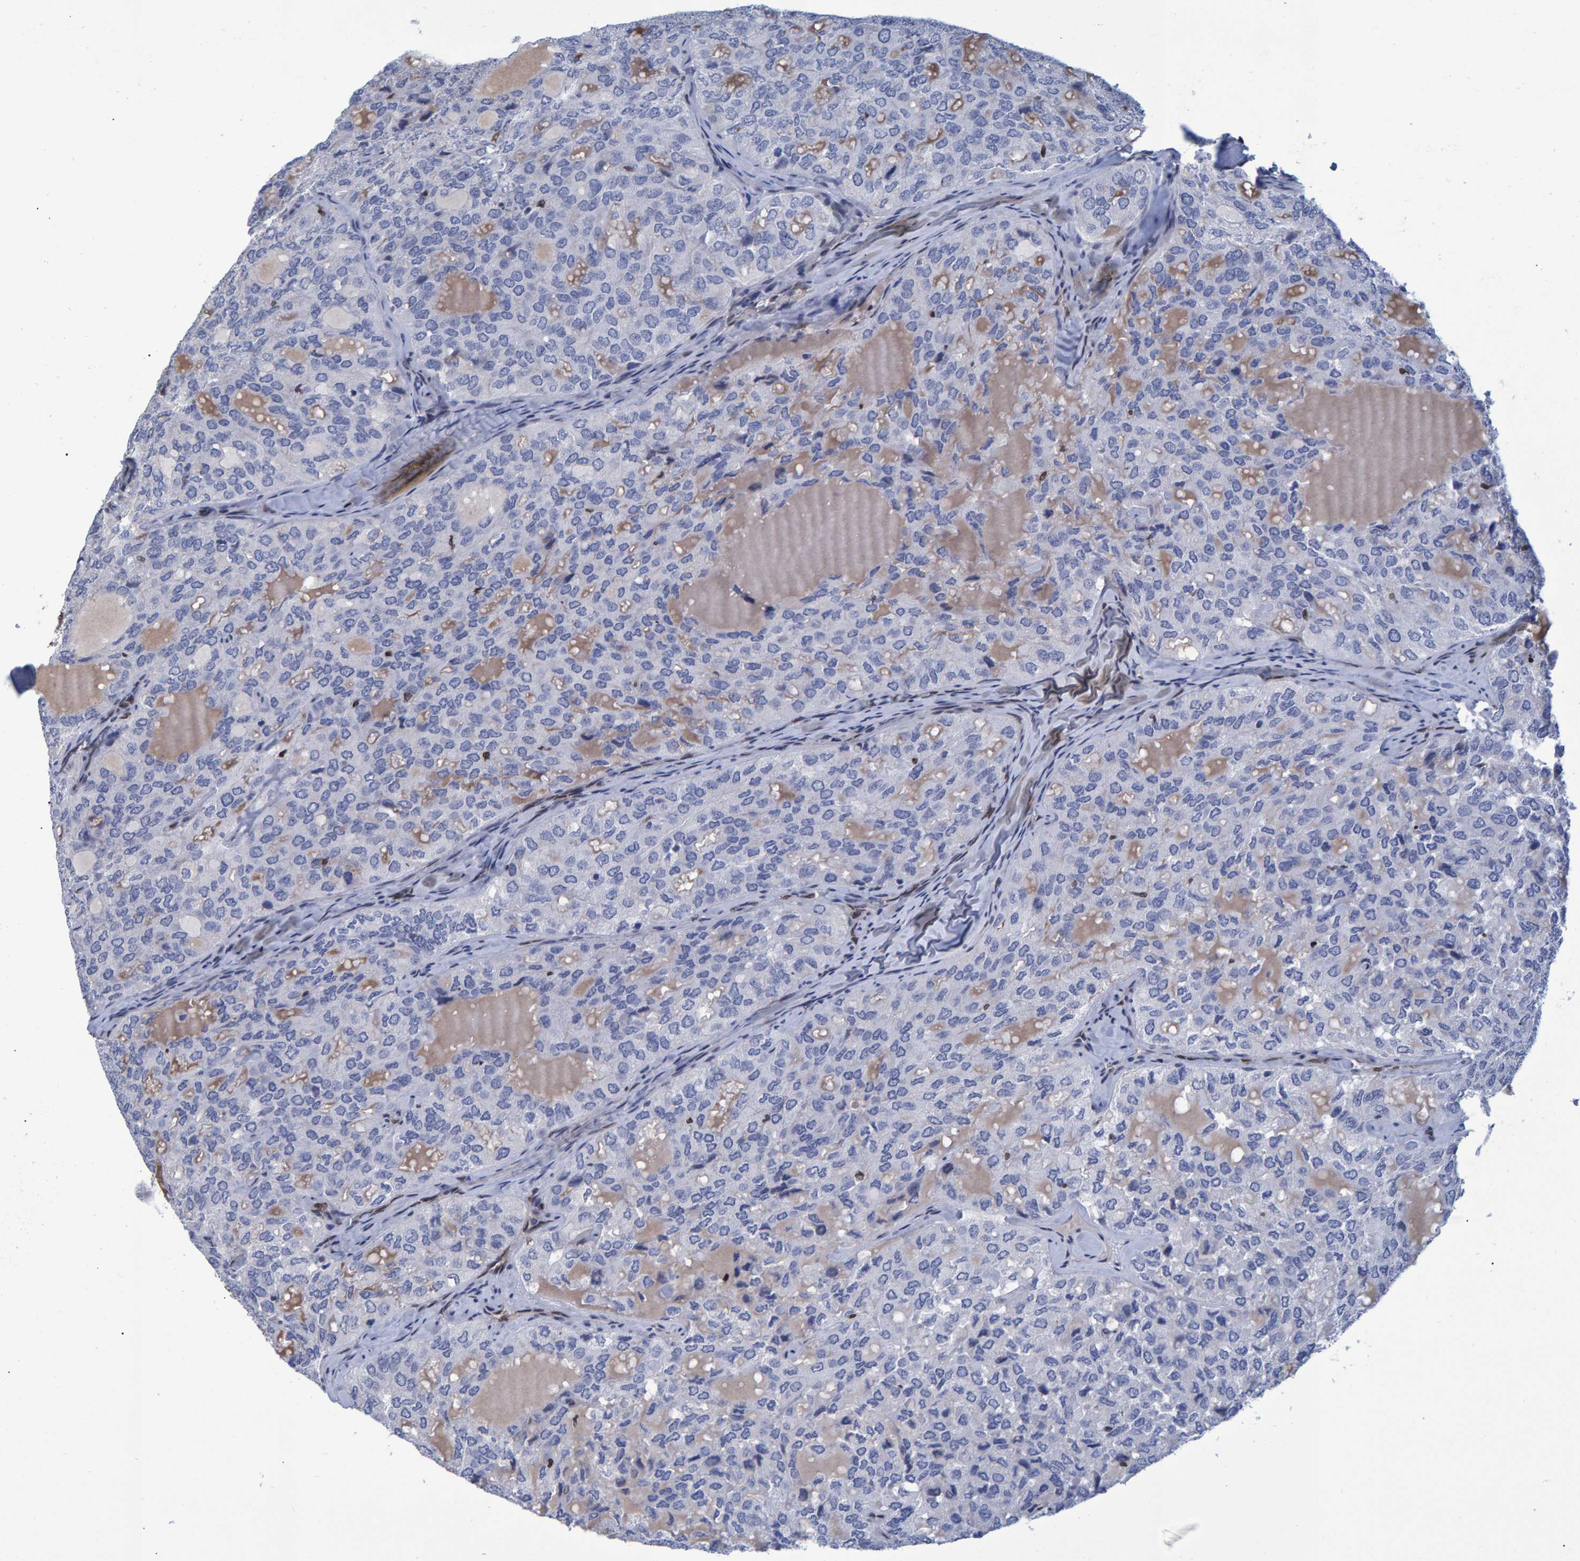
{"staining": {"intensity": "negative", "quantity": "none", "location": "none"}, "tissue": "thyroid cancer", "cell_type": "Tumor cells", "image_type": "cancer", "snomed": [{"axis": "morphology", "description": "Follicular adenoma carcinoma, NOS"}, {"axis": "topography", "description": "Thyroid gland"}], "caption": "Tumor cells show no significant positivity in thyroid cancer (follicular adenoma carcinoma).", "gene": "QKI", "patient": {"sex": "male", "age": 75}}